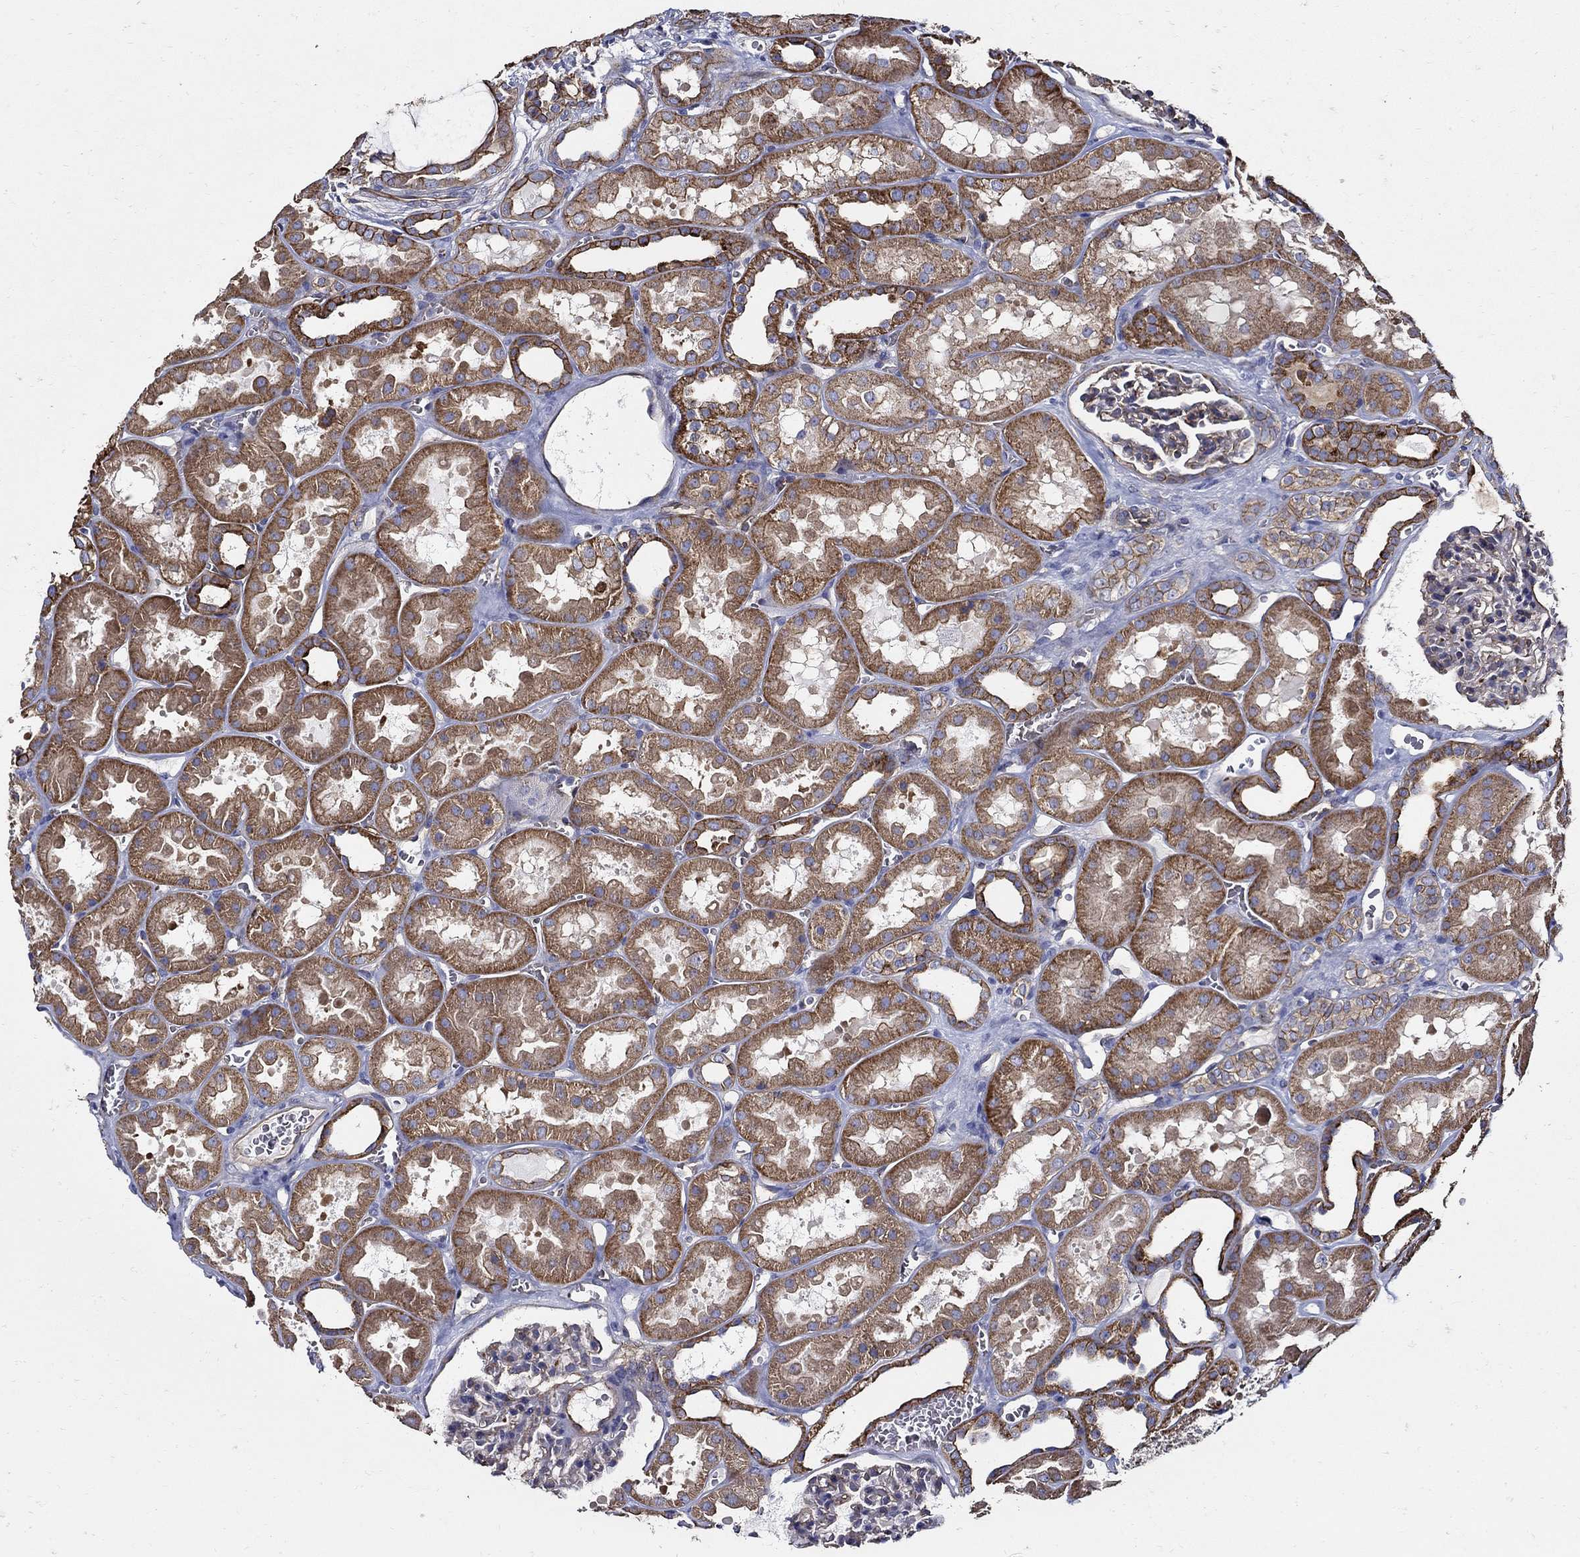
{"staining": {"intensity": "negative", "quantity": "none", "location": "none"}, "tissue": "kidney", "cell_type": "Cells in glomeruli", "image_type": "normal", "snomed": [{"axis": "morphology", "description": "Normal tissue, NOS"}, {"axis": "topography", "description": "Kidney"}], "caption": "Human kidney stained for a protein using immunohistochemistry (IHC) reveals no expression in cells in glomeruli.", "gene": "APBB3", "patient": {"sex": "female", "age": 41}}